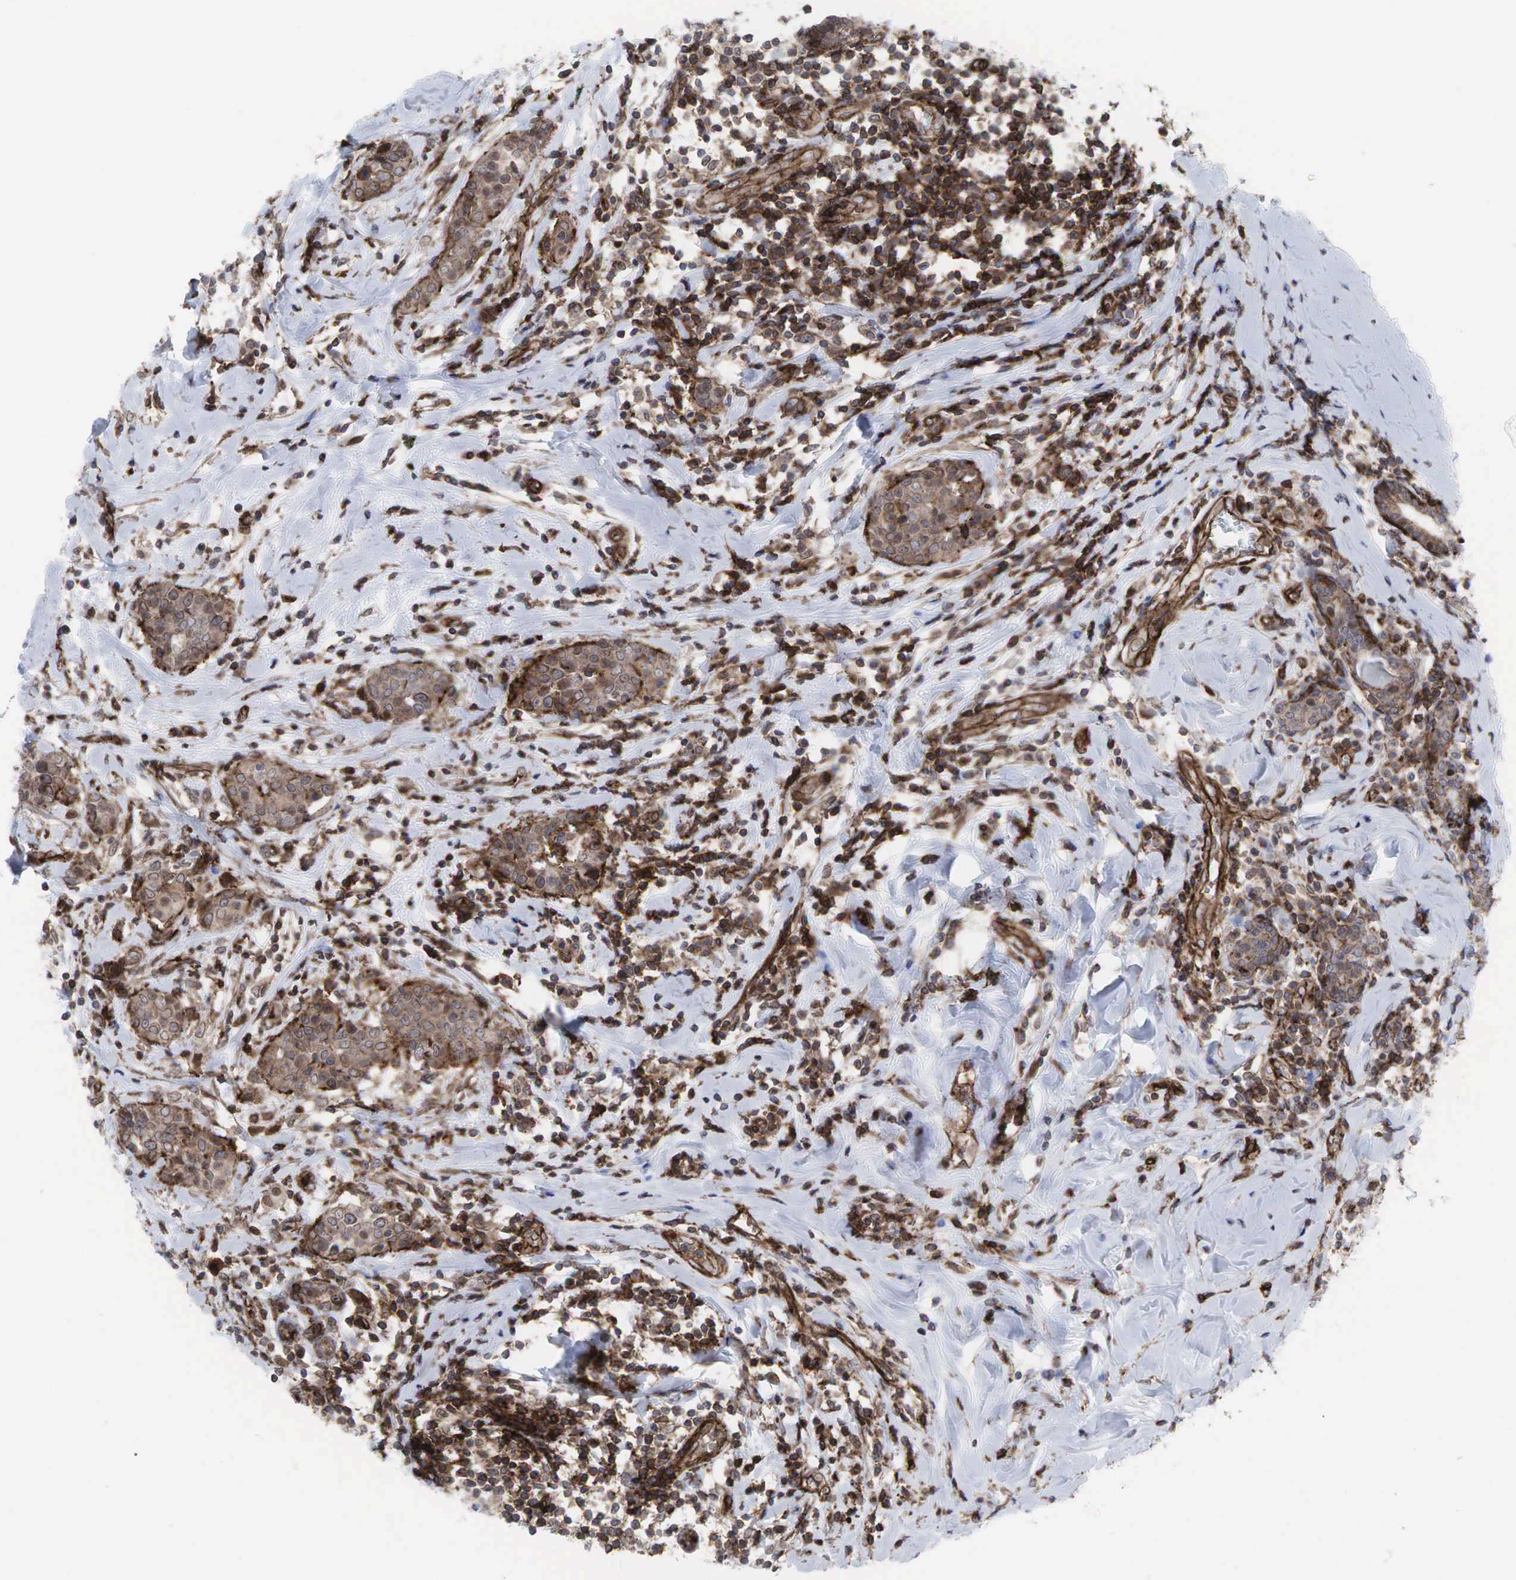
{"staining": {"intensity": "weak", "quantity": ">75%", "location": "cytoplasmic/membranous"}, "tissue": "breast cancer", "cell_type": "Tumor cells", "image_type": "cancer", "snomed": [{"axis": "morphology", "description": "Duct carcinoma"}, {"axis": "topography", "description": "Breast"}], "caption": "A low amount of weak cytoplasmic/membranous staining is seen in approximately >75% of tumor cells in invasive ductal carcinoma (breast) tissue.", "gene": "GPRASP1", "patient": {"sex": "female", "age": 55}}